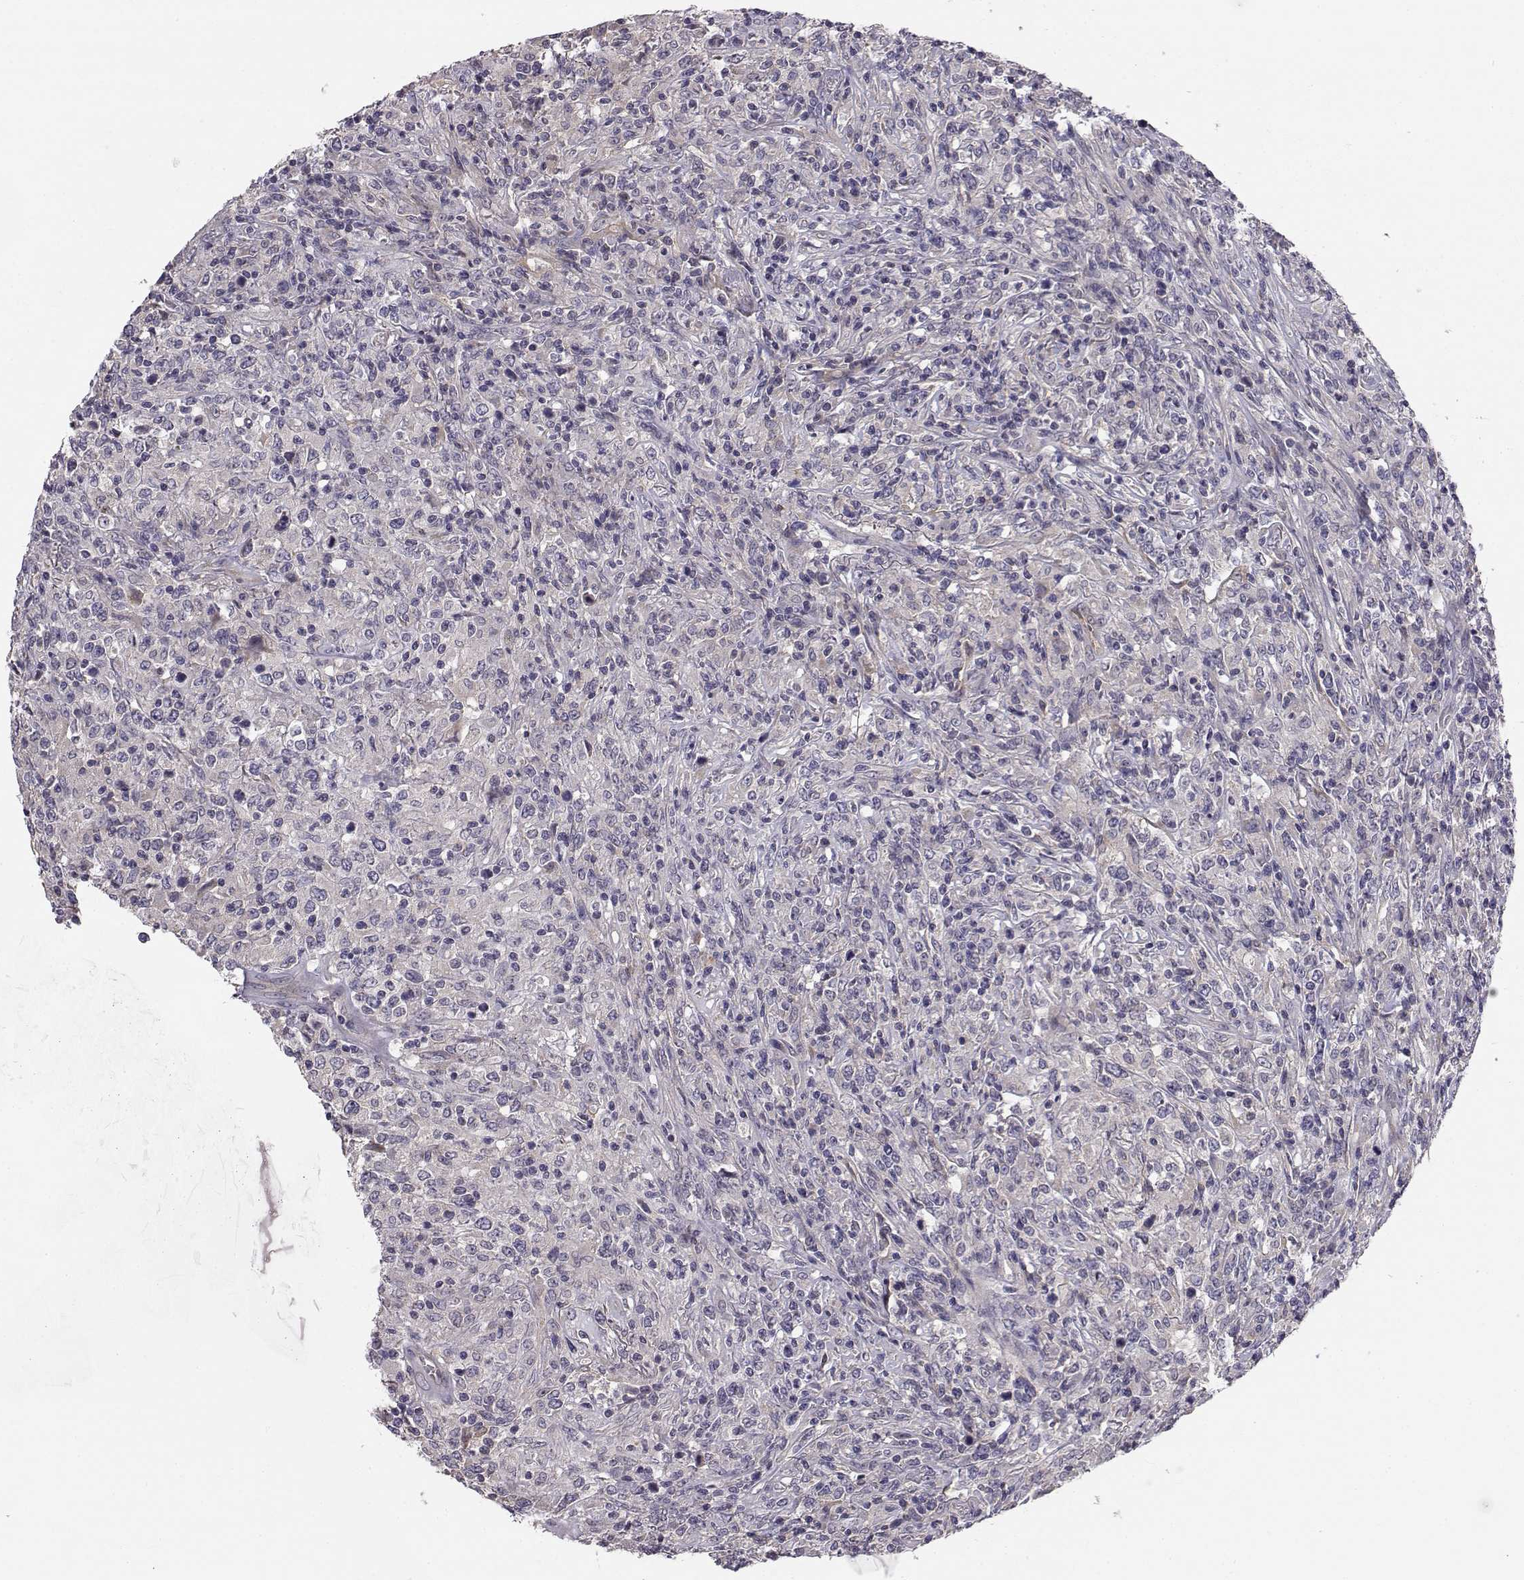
{"staining": {"intensity": "negative", "quantity": "none", "location": "none"}, "tissue": "lymphoma", "cell_type": "Tumor cells", "image_type": "cancer", "snomed": [{"axis": "morphology", "description": "Malignant lymphoma, non-Hodgkin's type, High grade"}, {"axis": "topography", "description": "Lung"}], "caption": "IHC image of neoplastic tissue: human lymphoma stained with DAB (3,3'-diaminobenzidine) reveals no significant protein positivity in tumor cells. The staining is performed using DAB (3,3'-diaminobenzidine) brown chromogen with nuclei counter-stained in using hematoxylin.", "gene": "PEX5L", "patient": {"sex": "male", "age": 79}}